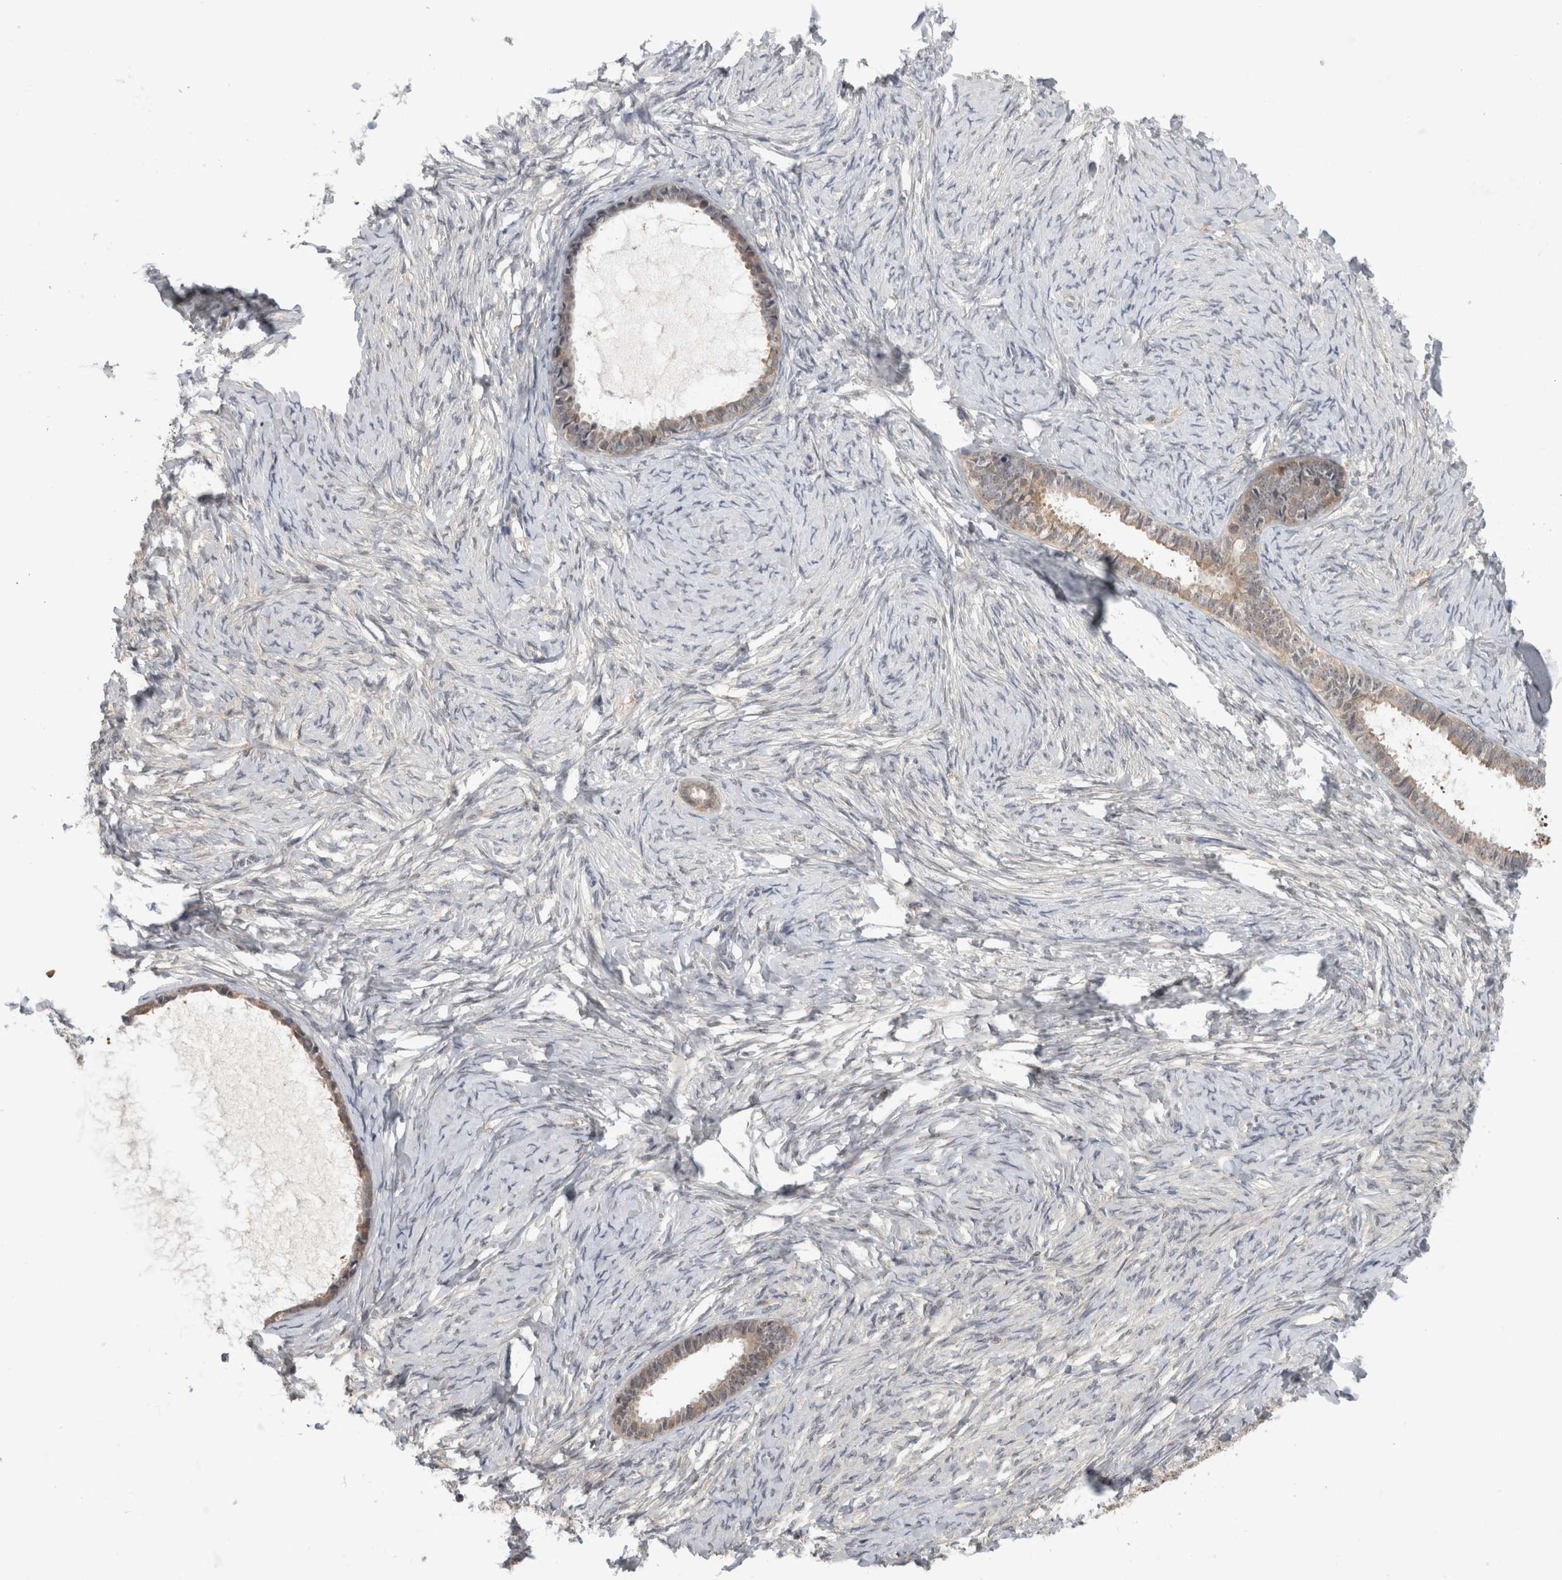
{"staining": {"intensity": "weak", "quantity": "25%-75%", "location": "cytoplasmic/membranous"}, "tissue": "ovarian cancer", "cell_type": "Tumor cells", "image_type": "cancer", "snomed": [{"axis": "morphology", "description": "Cystadenocarcinoma, serous, NOS"}, {"axis": "topography", "description": "Ovary"}], "caption": "Immunohistochemistry staining of ovarian cancer (serous cystadenocarcinoma), which shows low levels of weak cytoplasmic/membranous staining in approximately 25%-75% of tumor cells indicating weak cytoplasmic/membranous protein expression. The staining was performed using DAB (3,3'-diaminobenzidine) (brown) for protein detection and nuclei were counterstained in hematoxylin (blue).", "gene": "PIGP", "patient": {"sex": "female", "age": 79}}